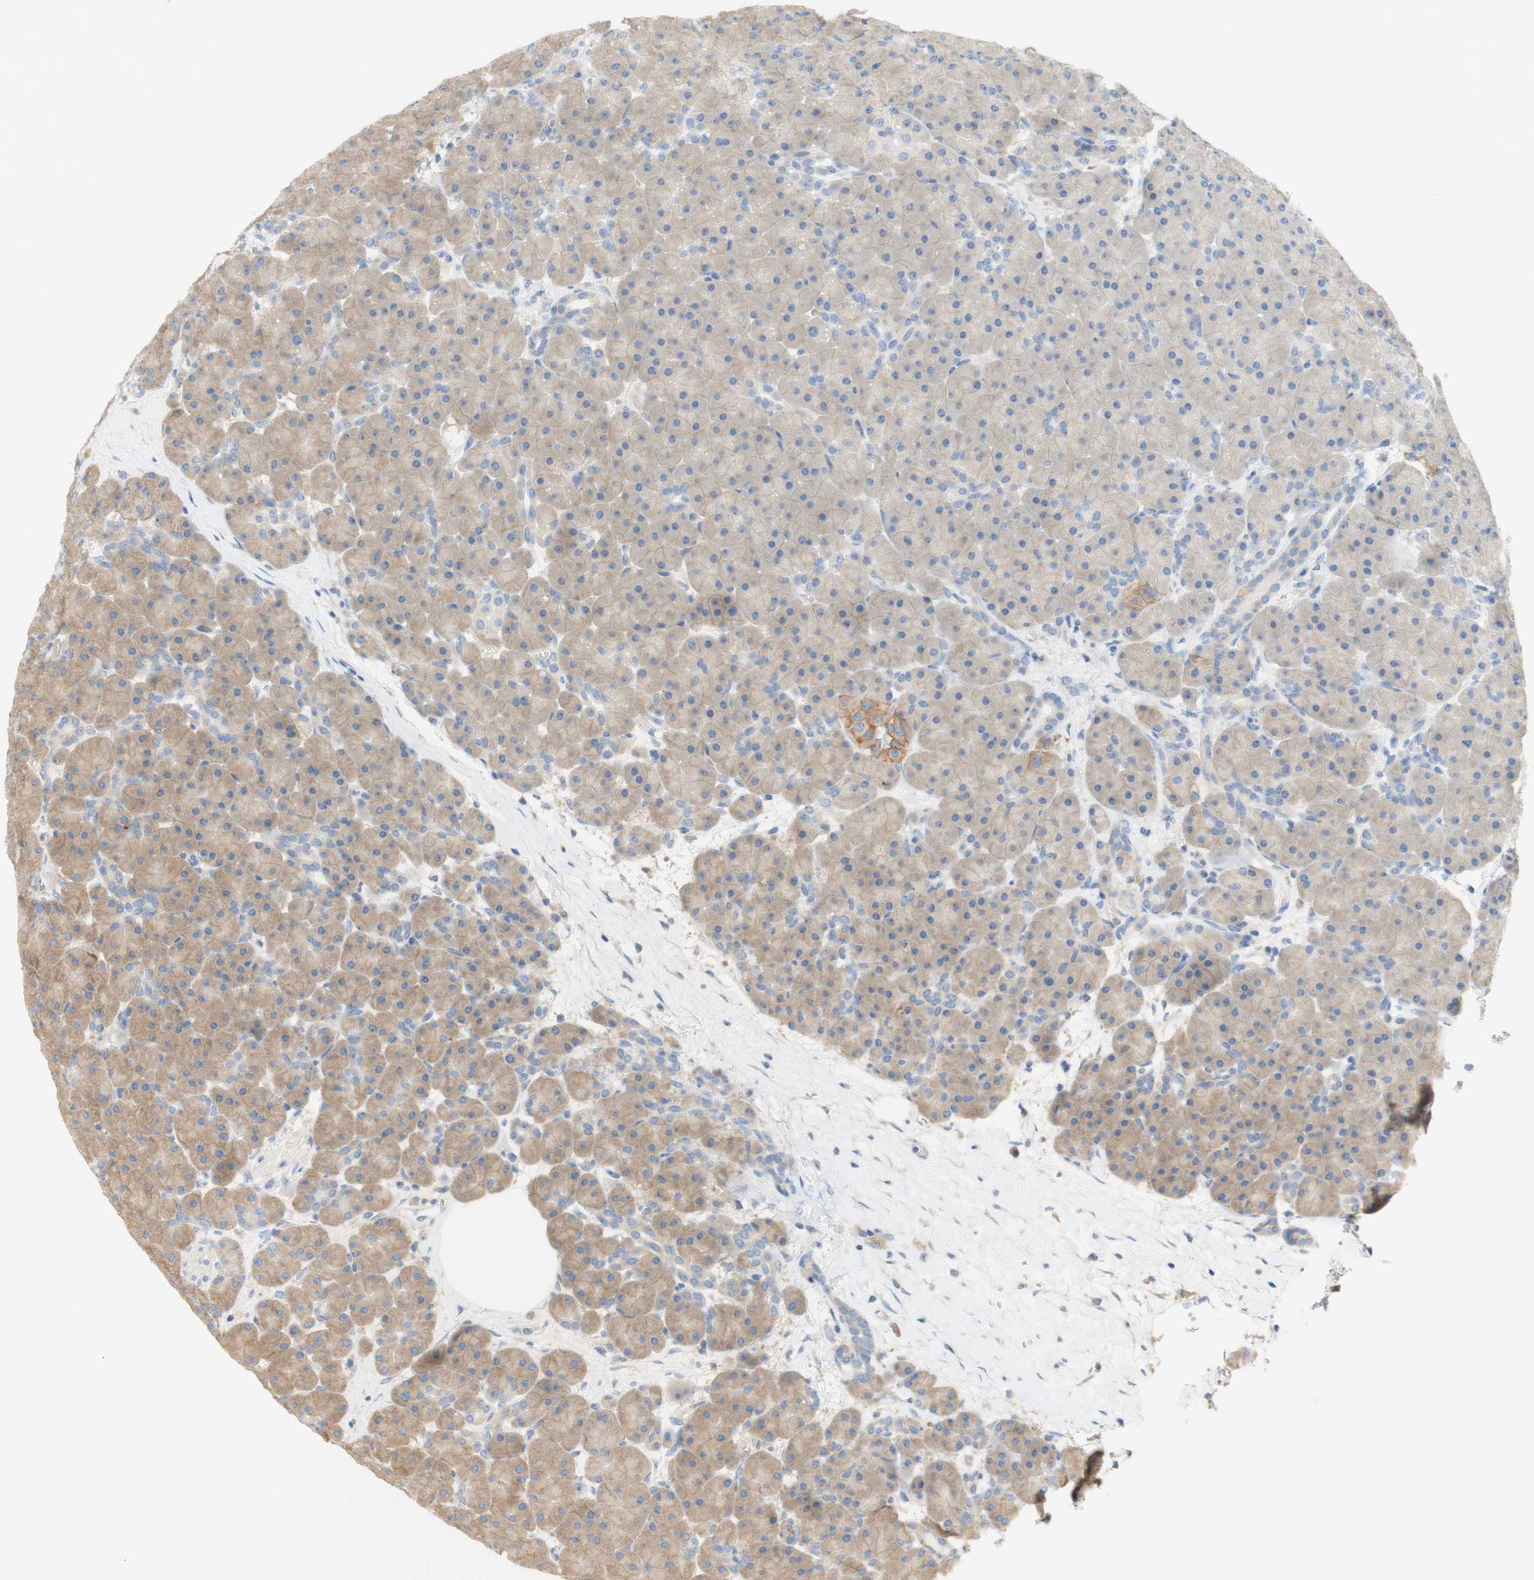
{"staining": {"intensity": "moderate", "quantity": ">75%", "location": "cytoplasmic/membranous"}, "tissue": "pancreas", "cell_type": "Exocrine glandular cells", "image_type": "normal", "snomed": [{"axis": "morphology", "description": "Normal tissue, NOS"}, {"axis": "topography", "description": "Pancreas"}], "caption": "This micrograph shows immunohistochemistry (IHC) staining of normal pancreas, with medium moderate cytoplasmic/membranous positivity in approximately >75% of exocrine glandular cells.", "gene": "ATP2B1", "patient": {"sex": "male", "age": 66}}